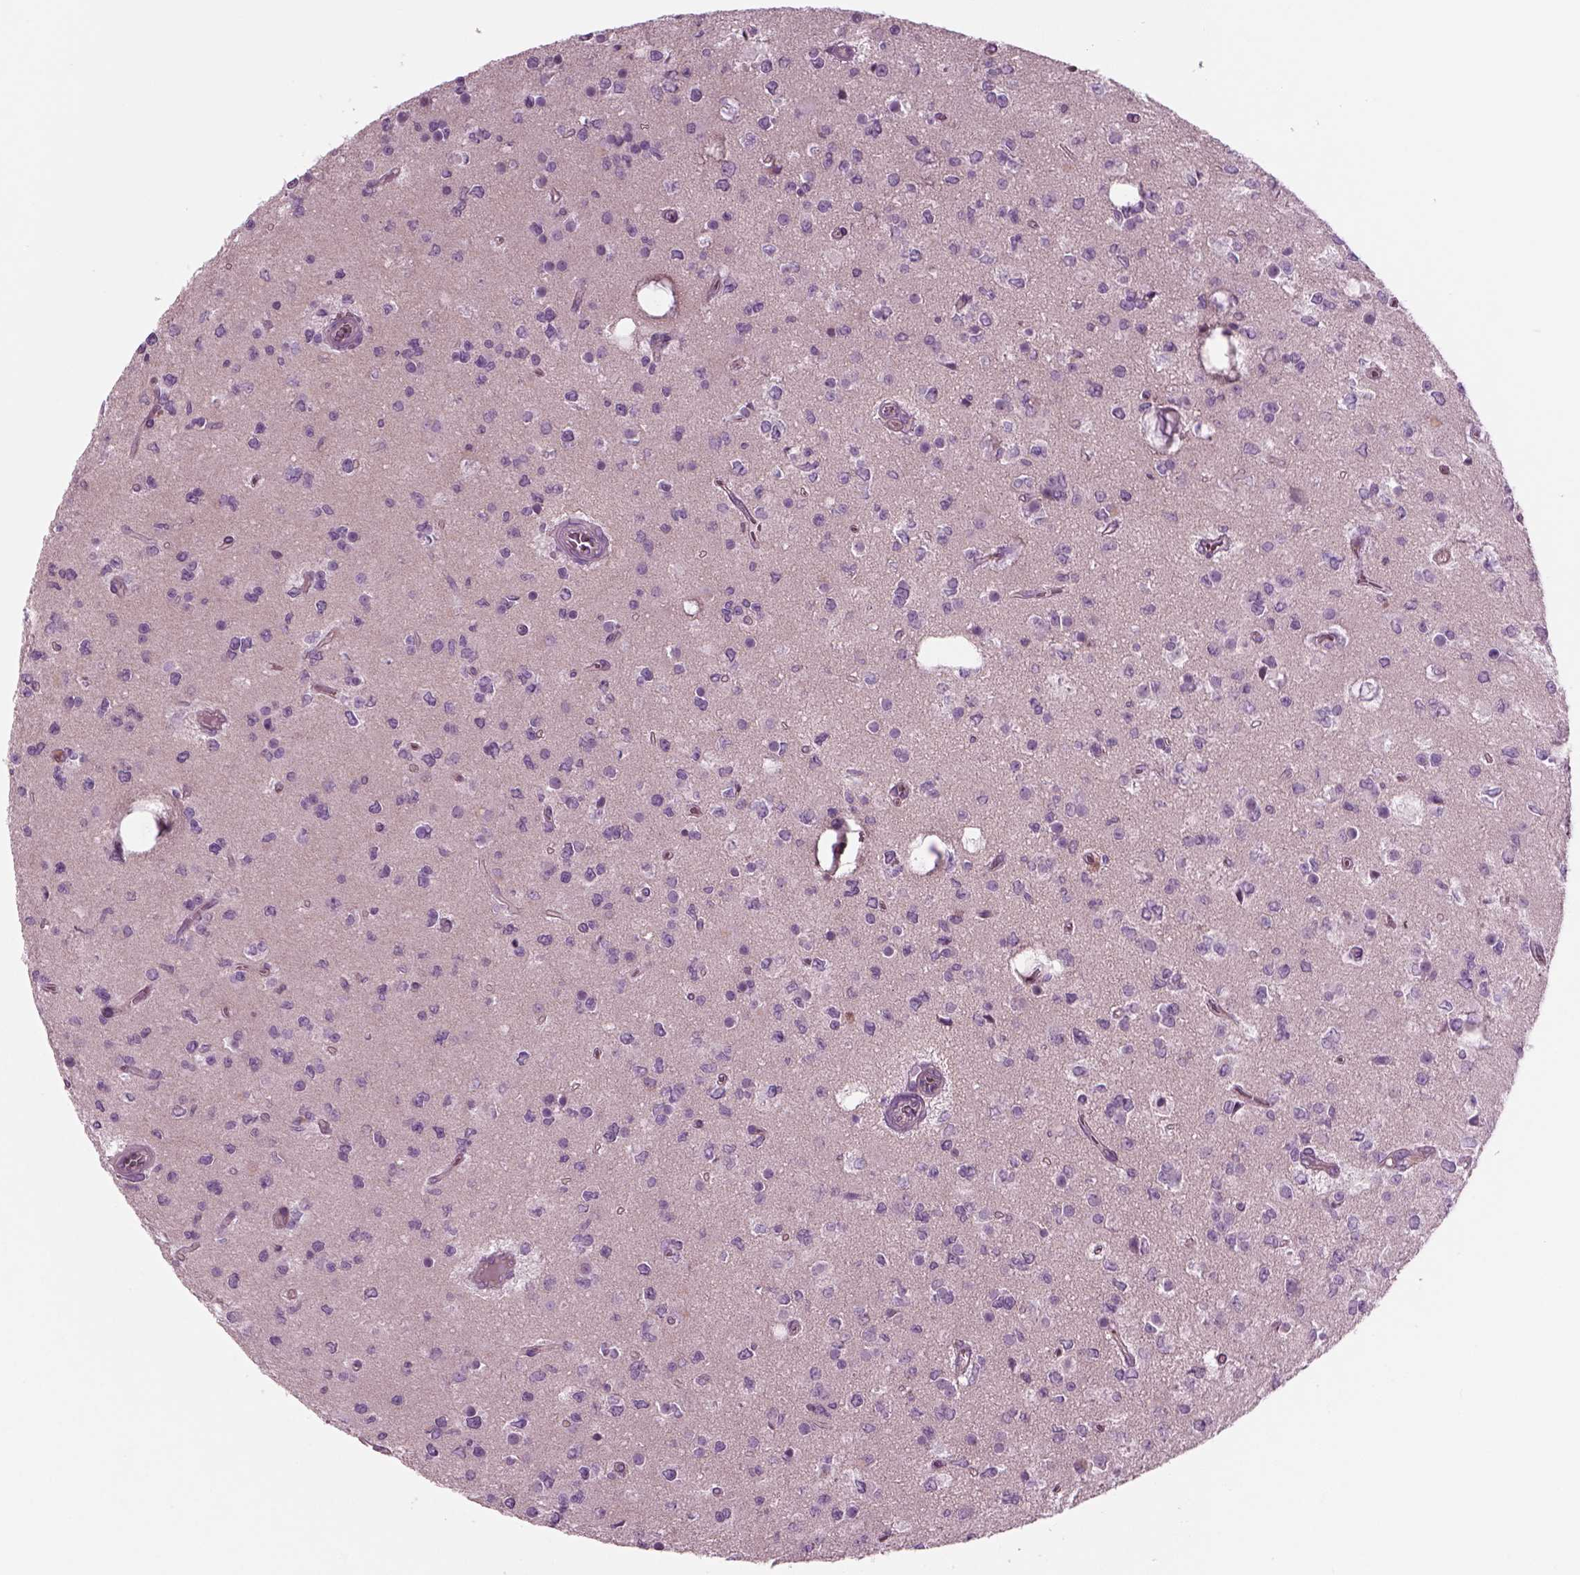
{"staining": {"intensity": "negative", "quantity": "none", "location": "none"}, "tissue": "glioma", "cell_type": "Tumor cells", "image_type": "cancer", "snomed": [{"axis": "morphology", "description": "Glioma, malignant, Low grade"}, {"axis": "topography", "description": "Brain"}], "caption": "Tumor cells are negative for protein expression in human malignant glioma (low-grade). The staining was performed using DAB (3,3'-diaminobenzidine) to visualize the protein expression in brown, while the nuclei were stained in blue with hematoxylin (Magnification: 20x).", "gene": "SLC2A3", "patient": {"sex": "female", "age": 45}}